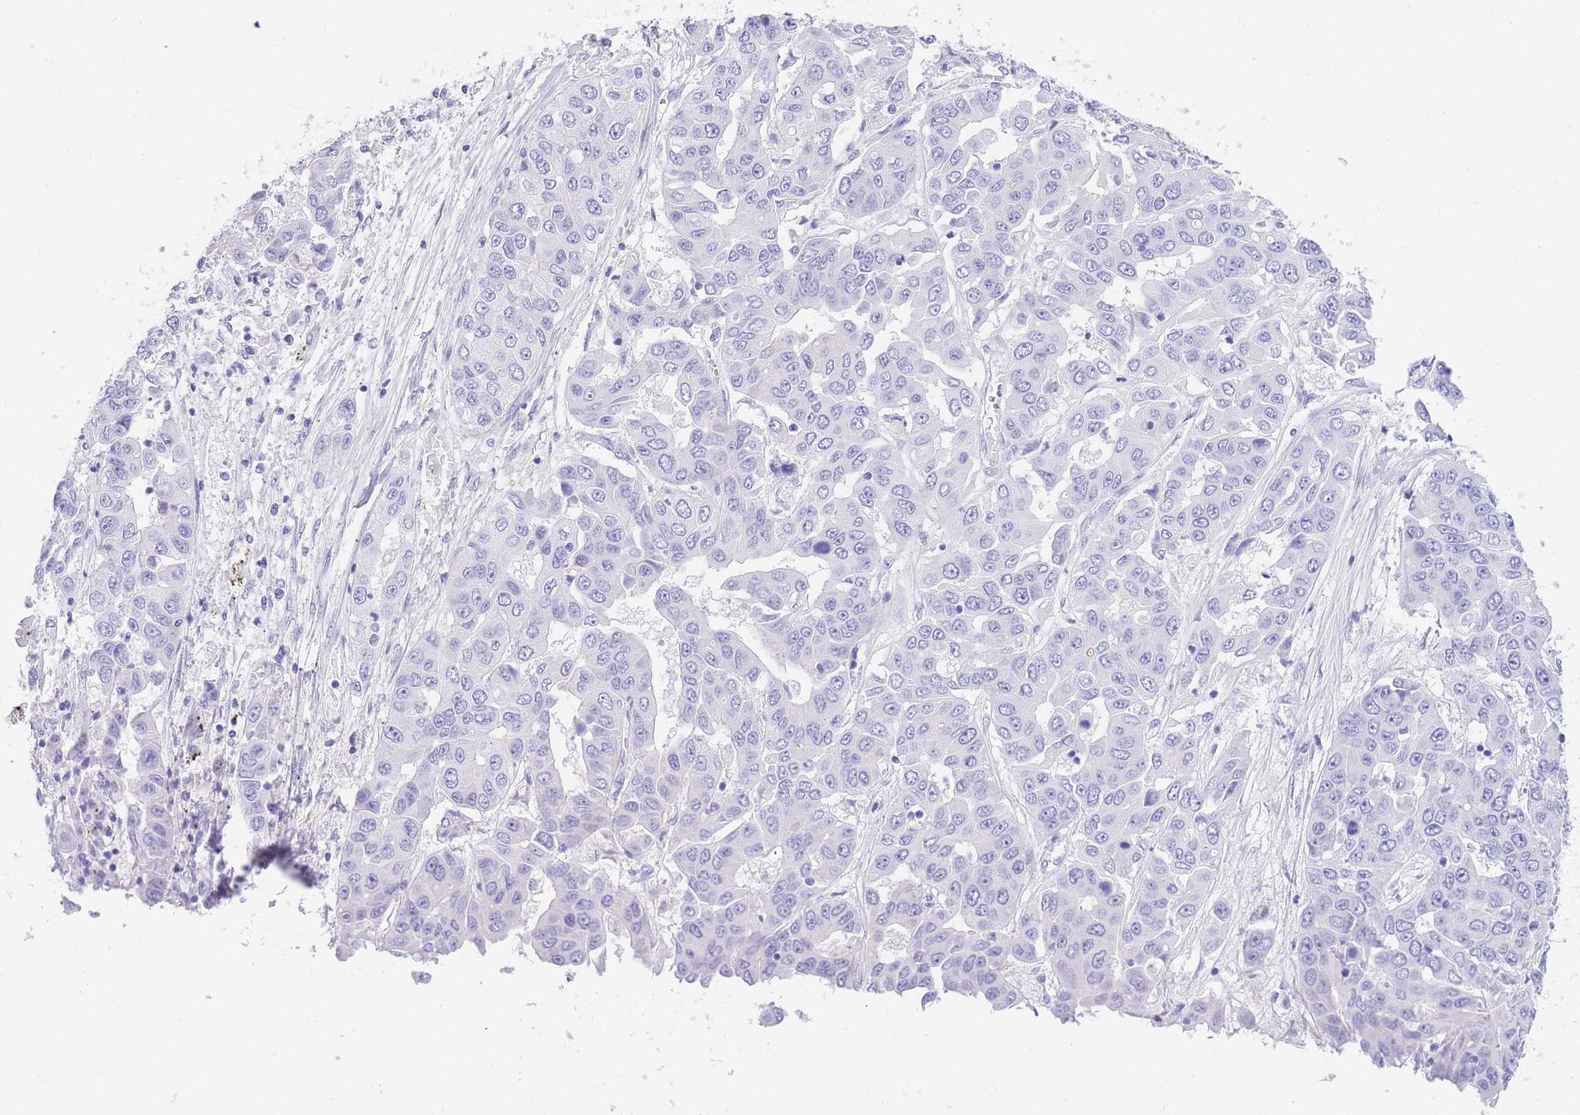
{"staining": {"intensity": "negative", "quantity": "none", "location": "none"}, "tissue": "liver cancer", "cell_type": "Tumor cells", "image_type": "cancer", "snomed": [{"axis": "morphology", "description": "Cholangiocarcinoma"}, {"axis": "topography", "description": "Liver"}], "caption": "High magnification brightfield microscopy of liver cancer (cholangiocarcinoma) stained with DAB (3,3'-diaminobenzidine) (brown) and counterstained with hematoxylin (blue): tumor cells show no significant staining.", "gene": "TIFAB", "patient": {"sex": "female", "age": 52}}